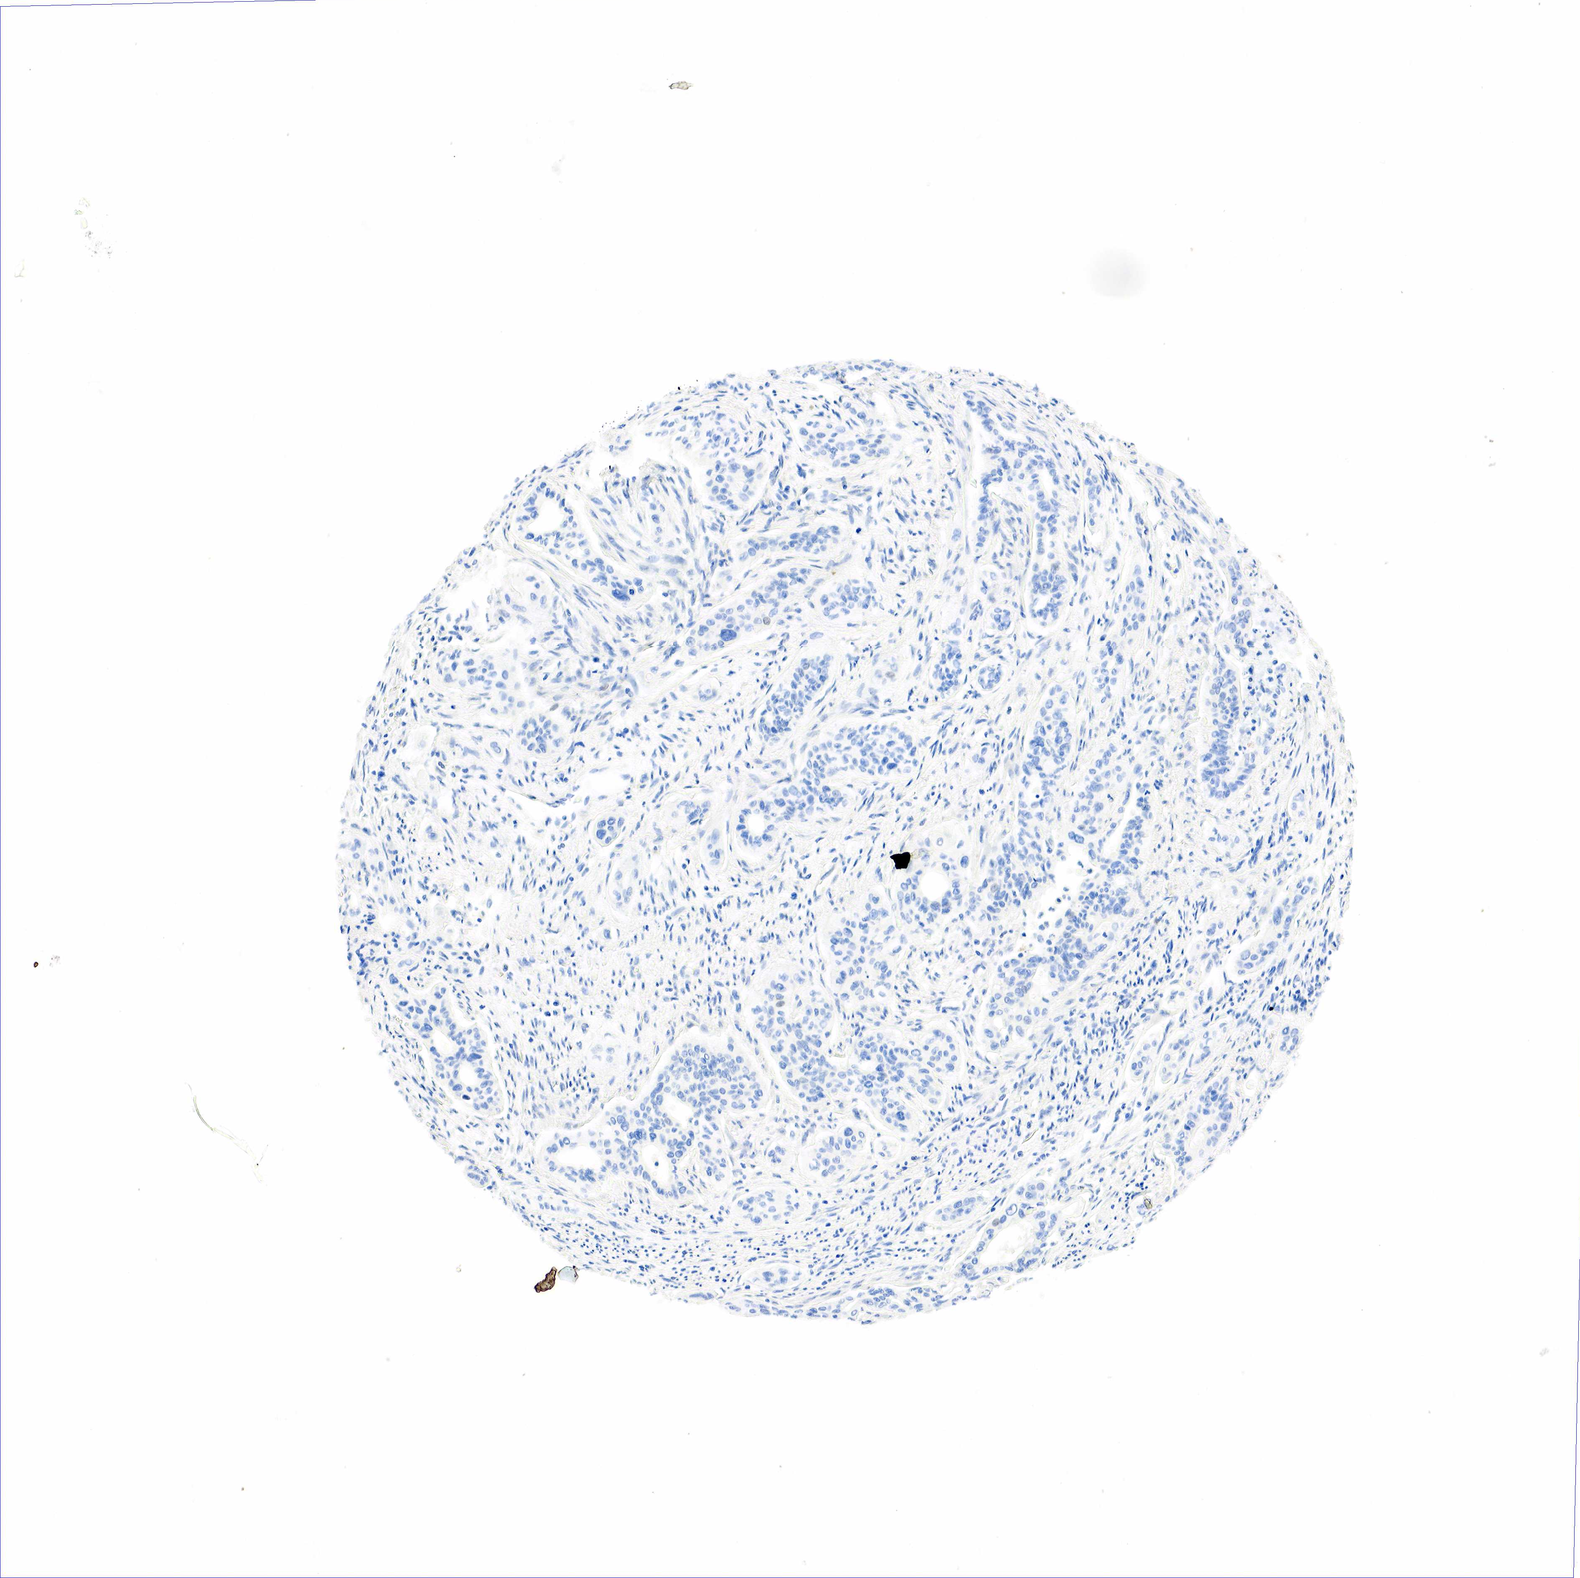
{"staining": {"intensity": "negative", "quantity": "none", "location": "none"}, "tissue": "pancreatic cancer", "cell_type": "Tumor cells", "image_type": "cancer", "snomed": [{"axis": "morphology", "description": "Adenocarcinoma, NOS"}, {"axis": "topography", "description": "Pancreas"}], "caption": "Adenocarcinoma (pancreatic) was stained to show a protein in brown. There is no significant expression in tumor cells.", "gene": "PGR", "patient": {"sex": "male", "age": 77}}